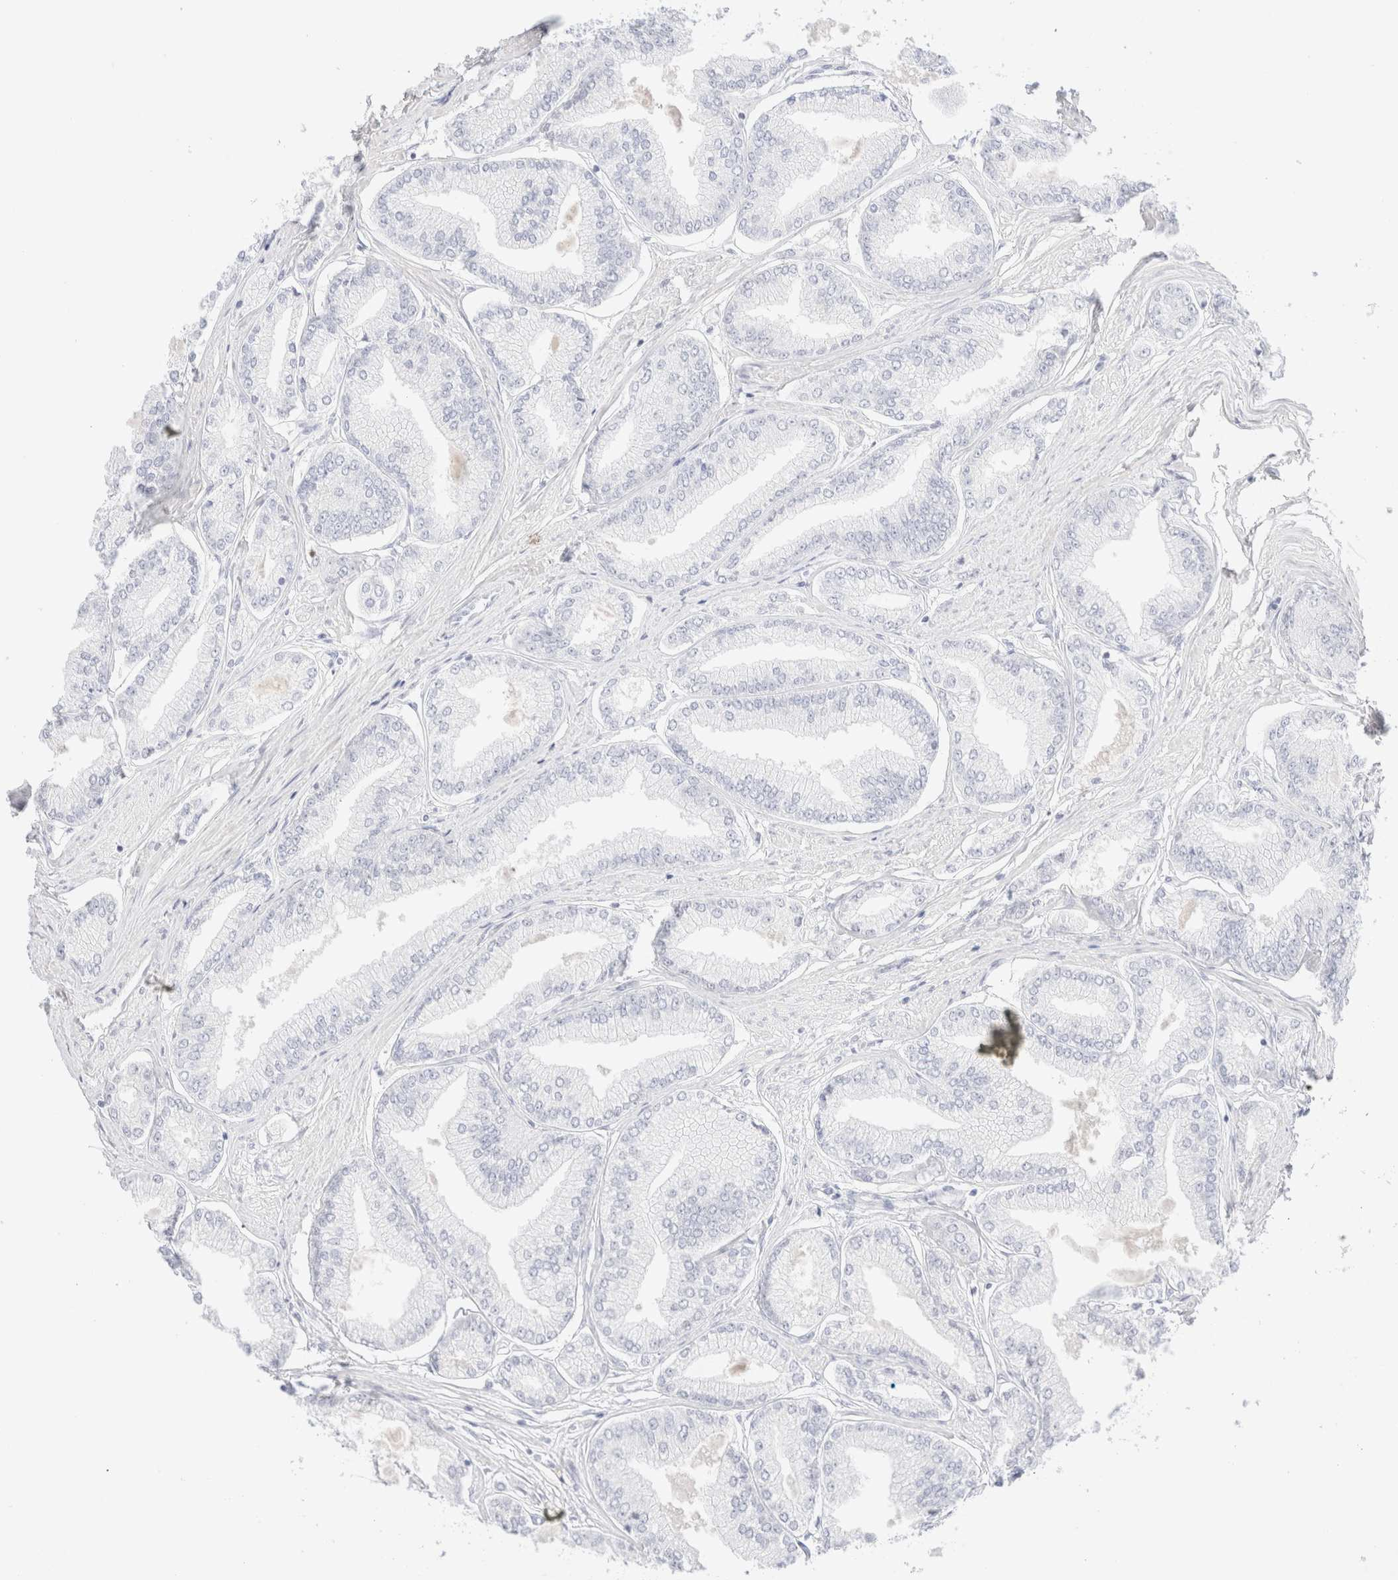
{"staining": {"intensity": "negative", "quantity": "none", "location": "none"}, "tissue": "prostate cancer", "cell_type": "Tumor cells", "image_type": "cancer", "snomed": [{"axis": "morphology", "description": "Adenocarcinoma, Low grade"}, {"axis": "topography", "description": "Prostate"}], "caption": "An immunohistochemistry (IHC) histopathology image of prostate low-grade adenocarcinoma is shown. There is no staining in tumor cells of prostate low-grade adenocarcinoma. (Immunohistochemistry, brightfield microscopy, high magnification).", "gene": "KRT15", "patient": {"sex": "male", "age": 52}}